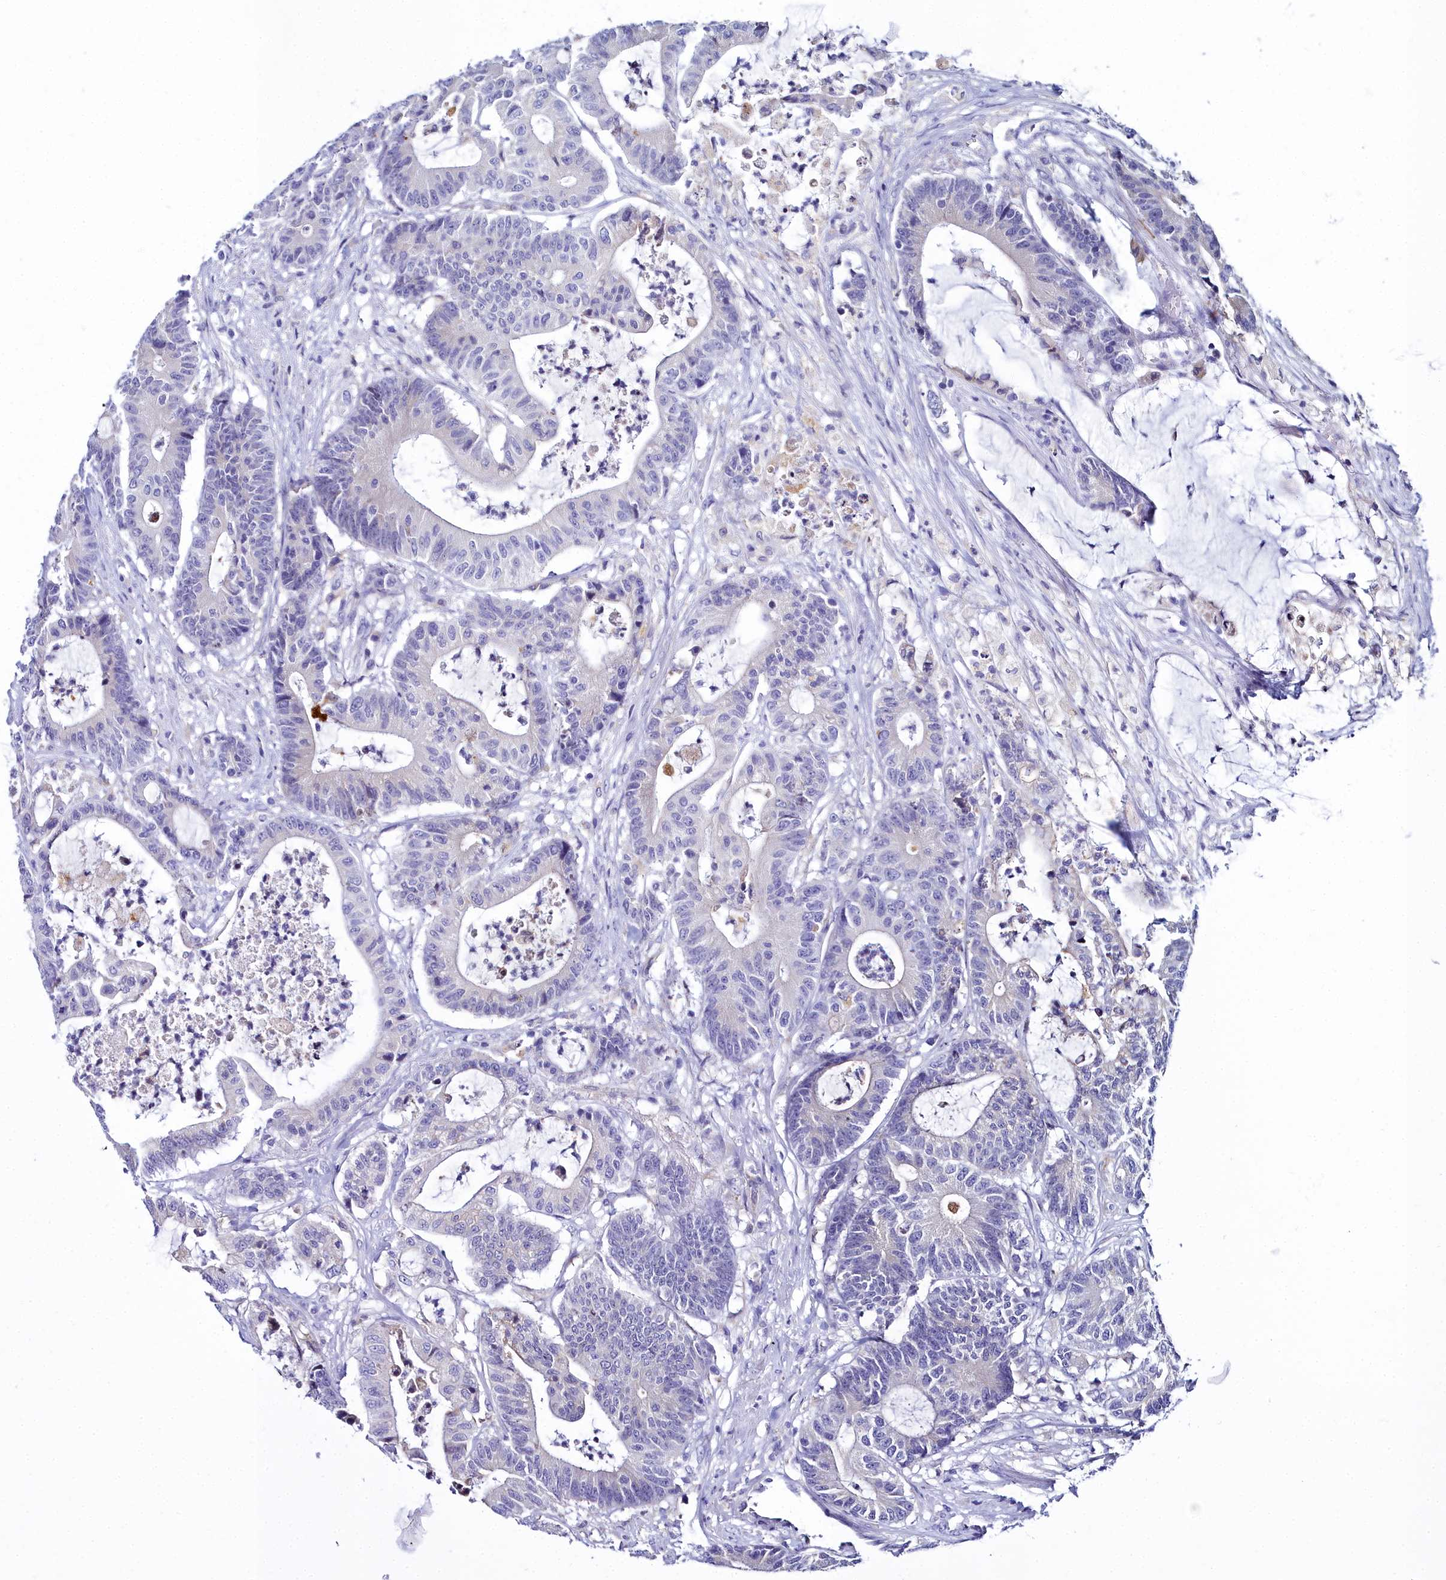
{"staining": {"intensity": "negative", "quantity": "none", "location": "none"}, "tissue": "colorectal cancer", "cell_type": "Tumor cells", "image_type": "cancer", "snomed": [{"axis": "morphology", "description": "Adenocarcinoma, NOS"}, {"axis": "topography", "description": "Colon"}], "caption": "Tumor cells show no significant staining in colorectal adenocarcinoma.", "gene": "ELAPOR2", "patient": {"sex": "female", "age": 84}}